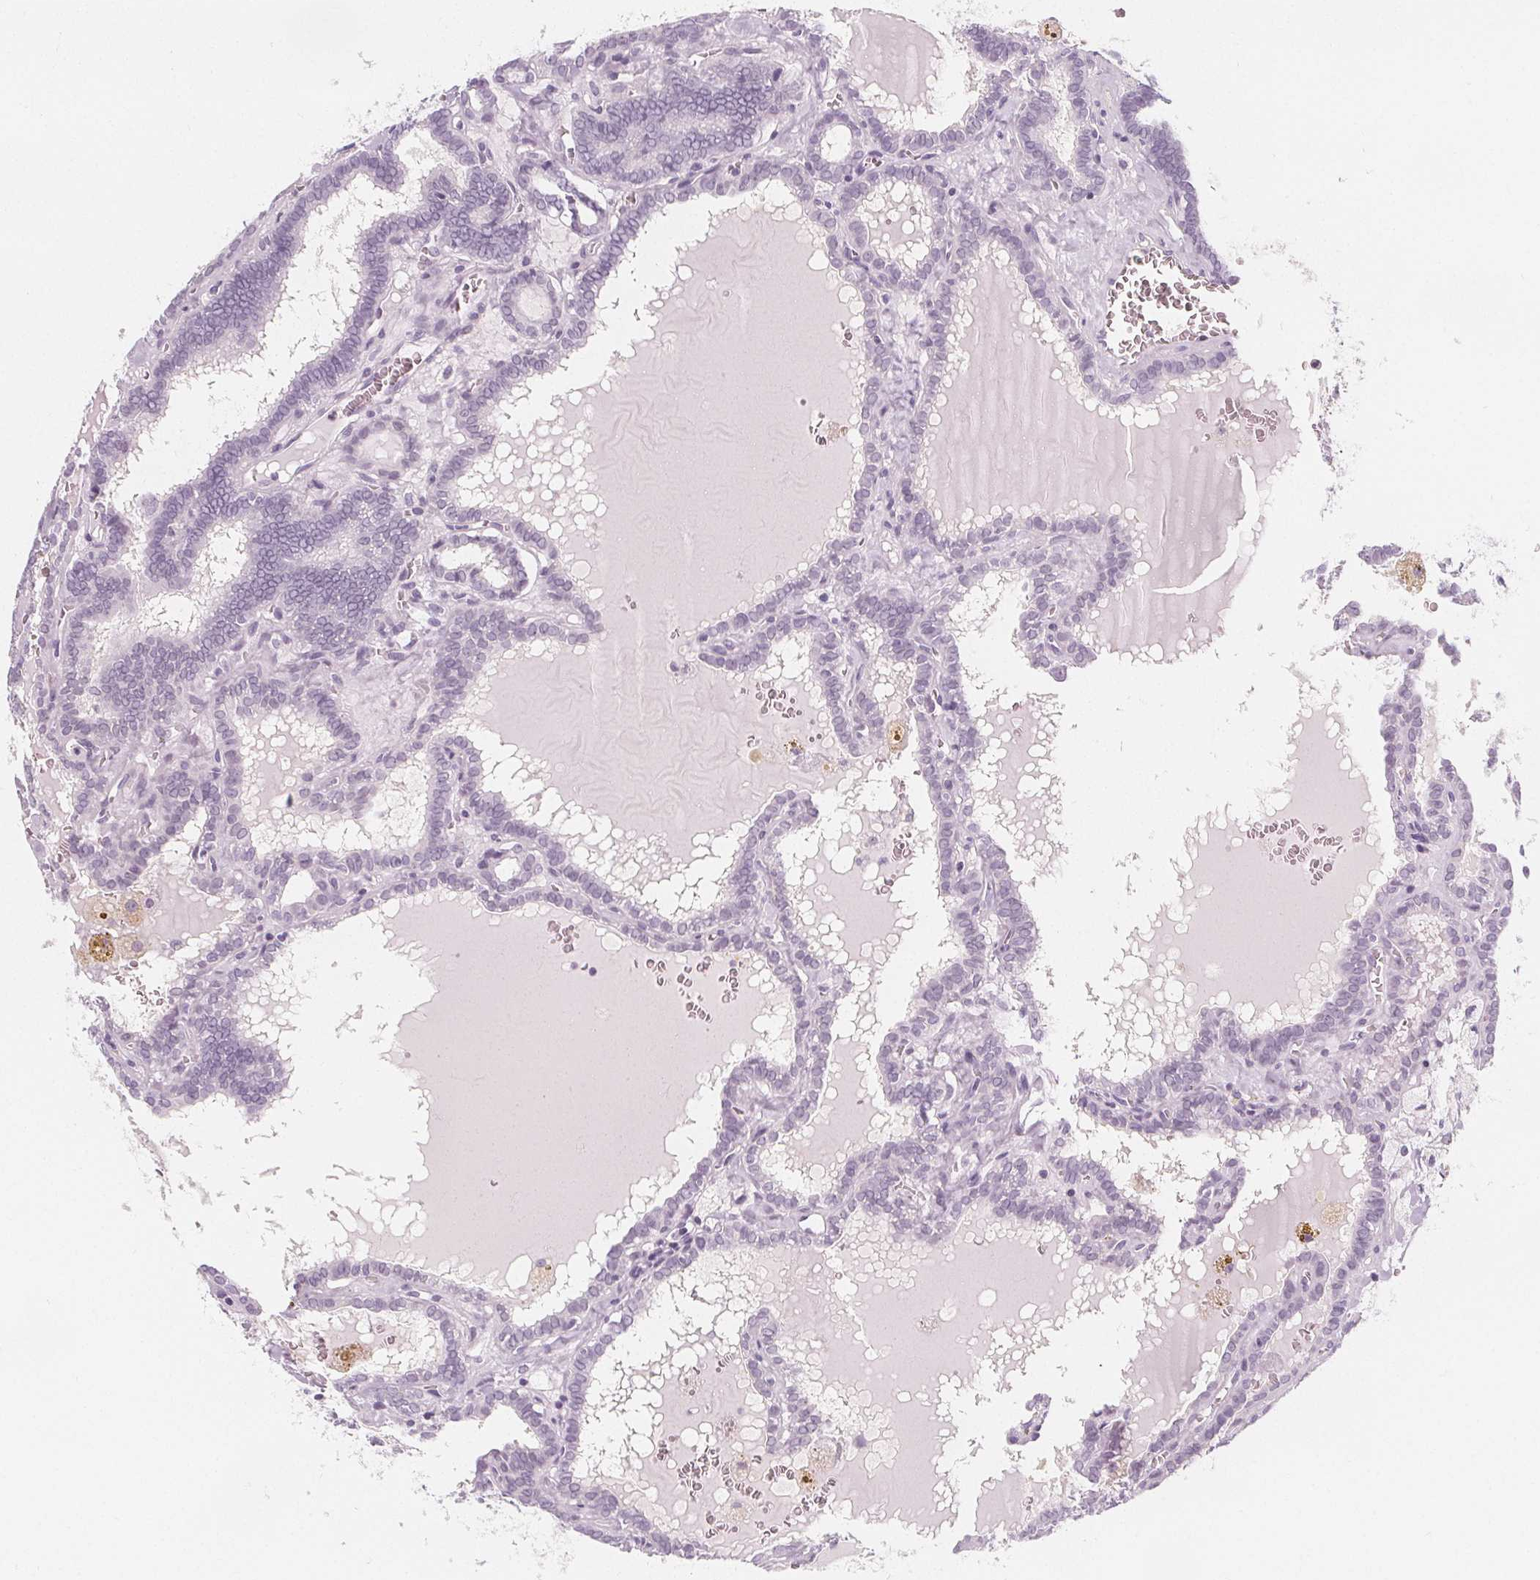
{"staining": {"intensity": "negative", "quantity": "none", "location": "none"}, "tissue": "thyroid cancer", "cell_type": "Tumor cells", "image_type": "cancer", "snomed": [{"axis": "morphology", "description": "Papillary adenocarcinoma, NOS"}, {"axis": "topography", "description": "Thyroid gland"}], "caption": "The immunohistochemistry (IHC) image has no significant positivity in tumor cells of thyroid cancer tissue. Nuclei are stained in blue.", "gene": "UGP2", "patient": {"sex": "female", "age": 39}}